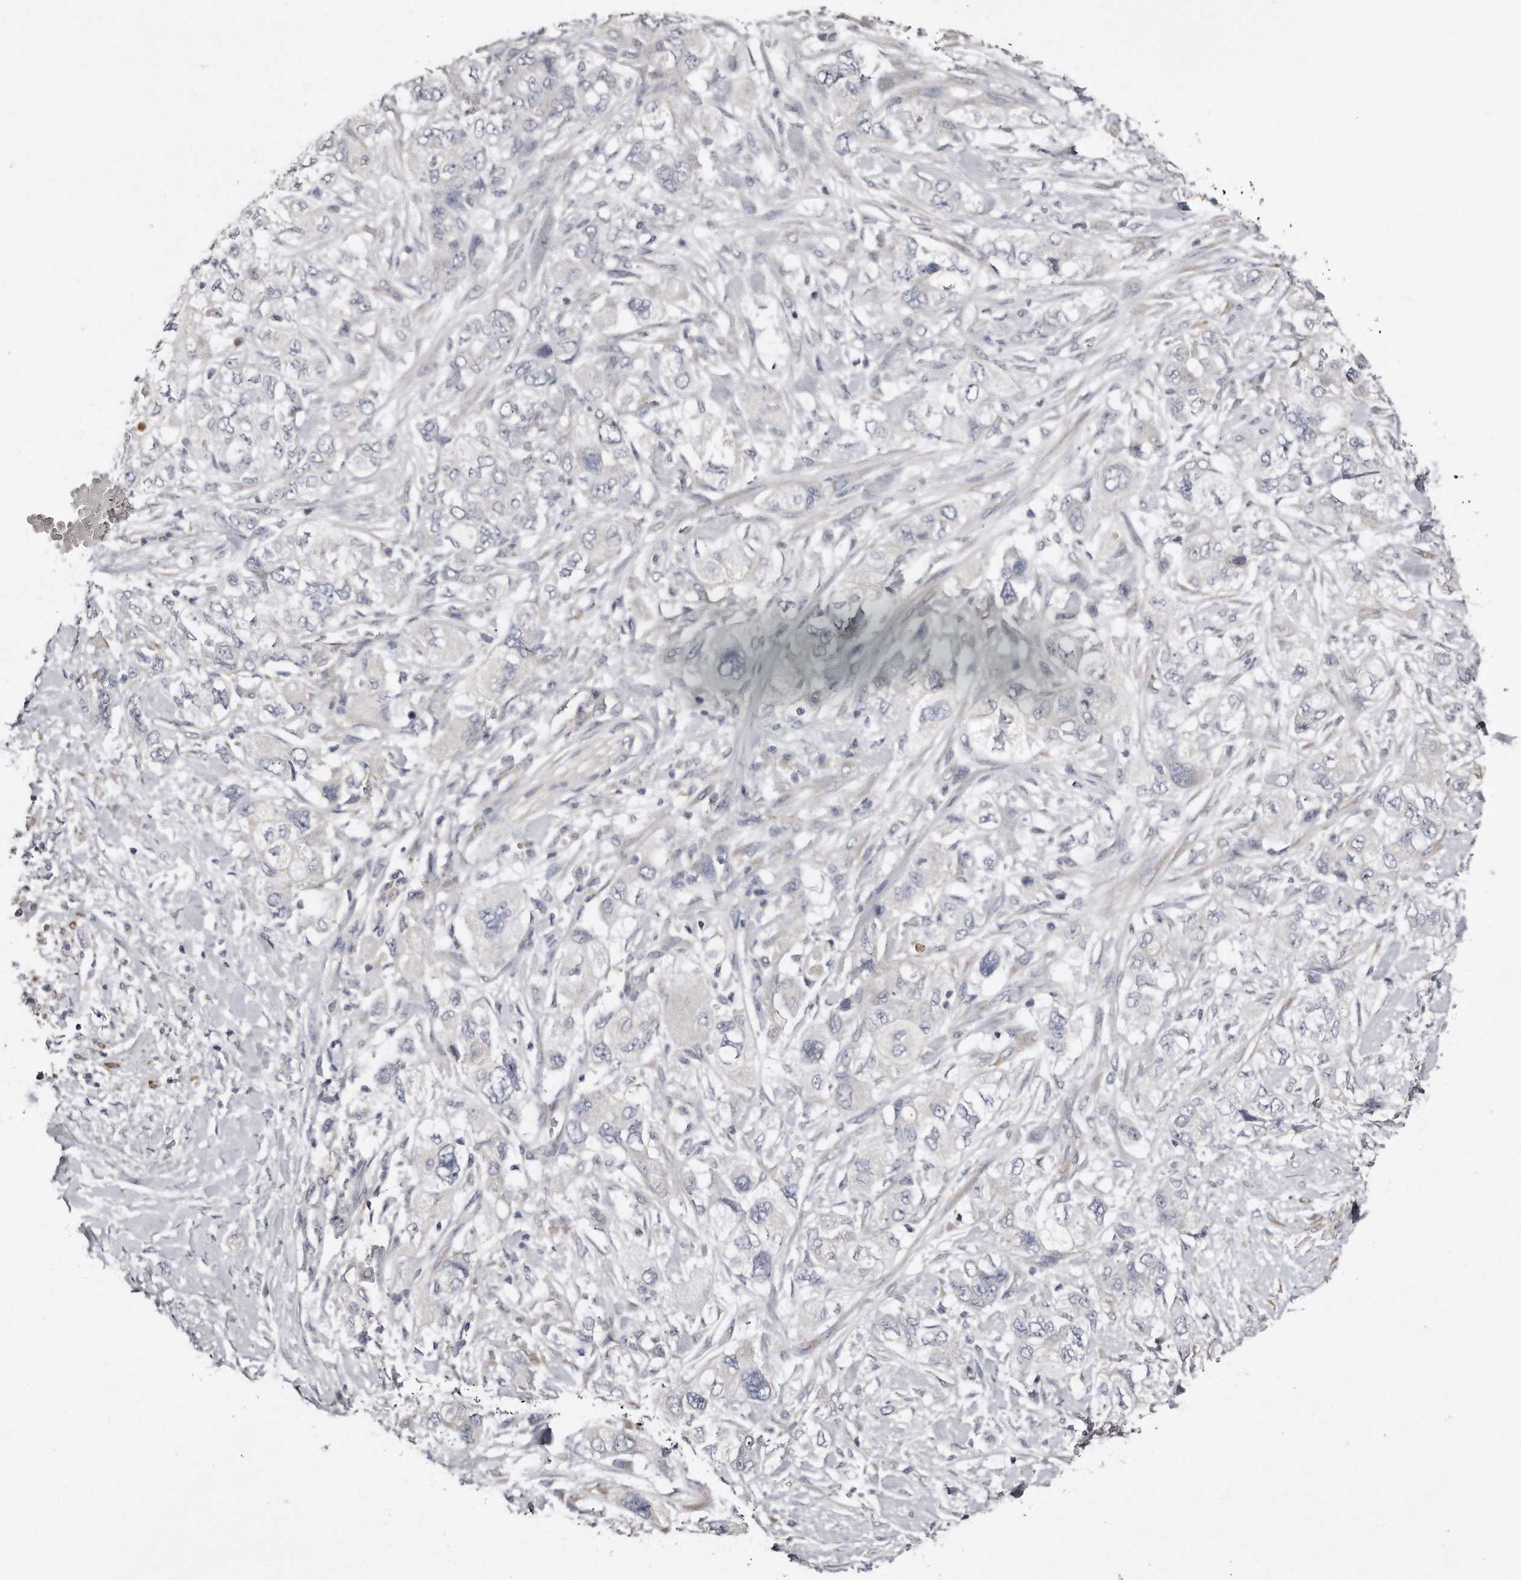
{"staining": {"intensity": "negative", "quantity": "none", "location": "none"}, "tissue": "pancreatic cancer", "cell_type": "Tumor cells", "image_type": "cancer", "snomed": [{"axis": "morphology", "description": "Adenocarcinoma, NOS"}, {"axis": "topography", "description": "Pancreas"}], "caption": "Tumor cells show no significant expression in adenocarcinoma (pancreatic). The staining is performed using DAB (3,3'-diaminobenzidine) brown chromogen with nuclei counter-stained in using hematoxylin.", "gene": "LMOD1", "patient": {"sex": "female", "age": 73}}